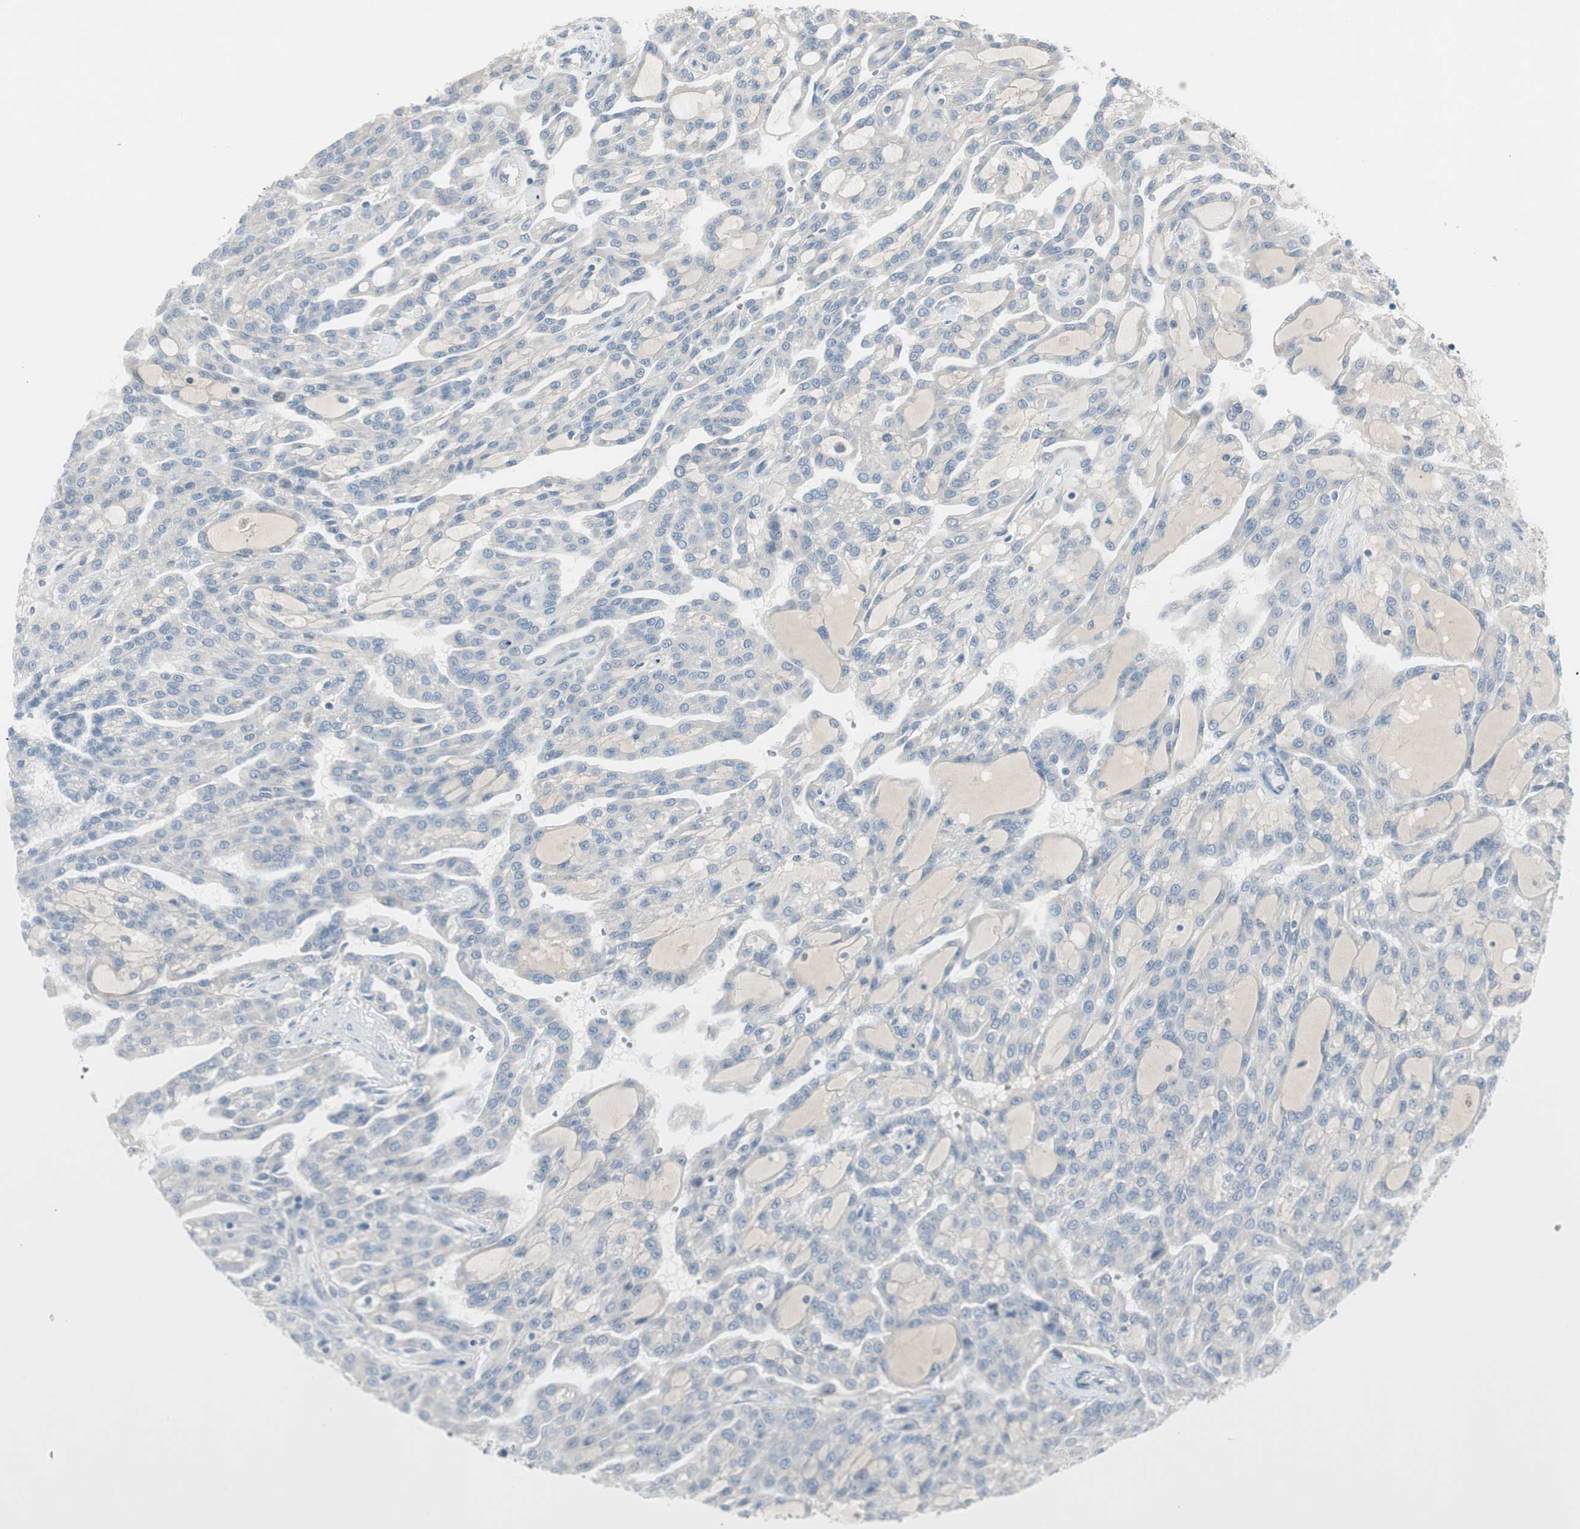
{"staining": {"intensity": "negative", "quantity": "none", "location": "none"}, "tissue": "renal cancer", "cell_type": "Tumor cells", "image_type": "cancer", "snomed": [{"axis": "morphology", "description": "Adenocarcinoma, NOS"}, {"axis": "topography", "description": "Kidney"}], "caption": "This is a micrograph of immunohistochemistry staining of renal adenocarcinoma, which shows no staining in tumor cells.", "gene": "MAPRE3", "patient": {"sex": "male", "age": 63}}